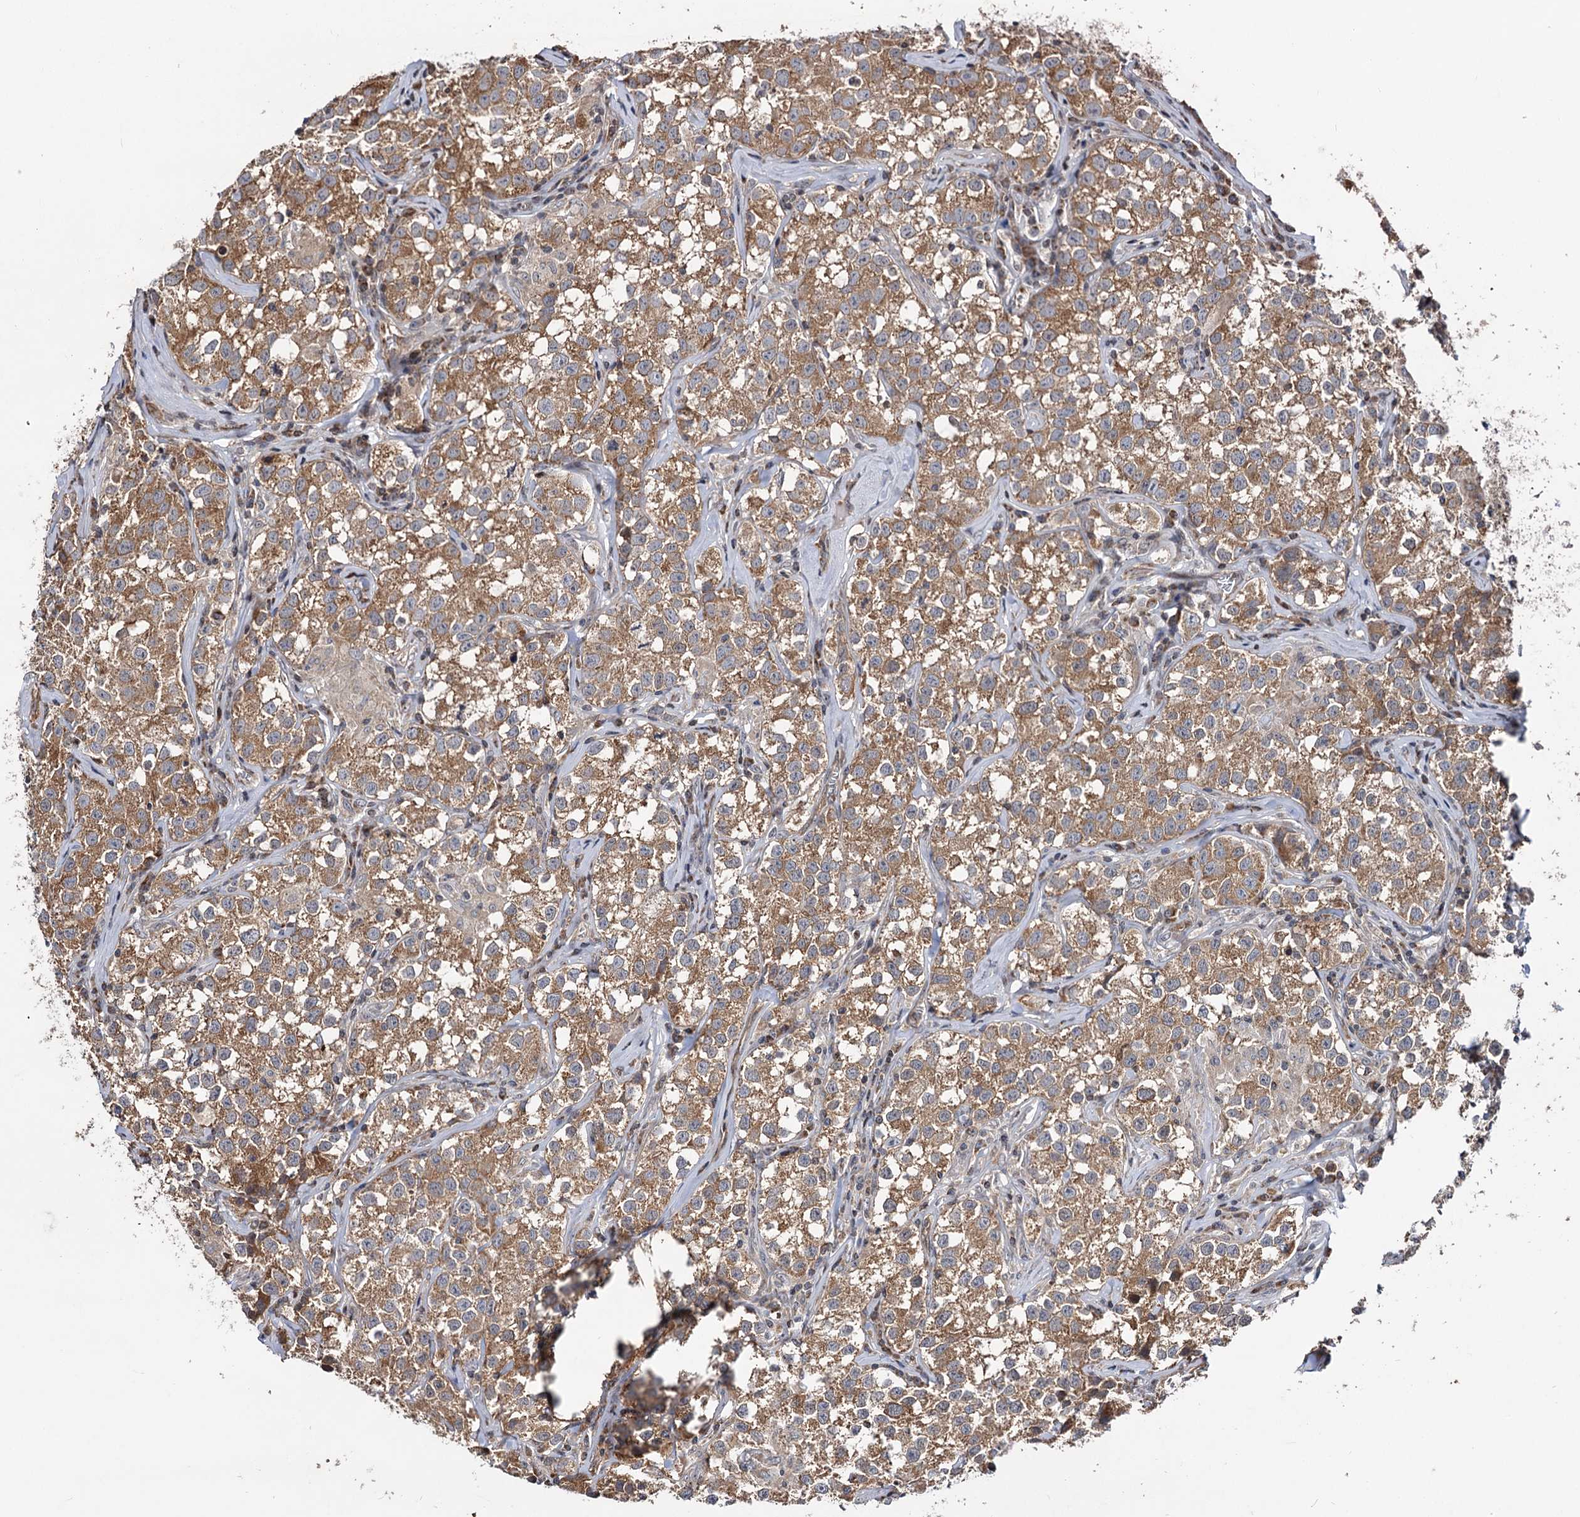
{"staining": {"intensity": "moderate", "quantity": ">75%", "location": "cytoplasmic/membranous"}, "tissue": "testis cancer", "cell_type": "Tumor cells", "image_type": "cancer", "snomed": [{"axis": "morphology", "description": "Seminoma, NOS"}, {"axis": "morphology", "description": "Carcinoma, Embryonal, NOS"}, {"axis": "topography", "description": "Testis"}], "caption": "Moderate cytoplasmic/membranous expression is seen in about >75% of tumor cells in embryonal carcinoma (testis).", "gene": "CEP76", "patient": {"sex": "male", "age": 43}}